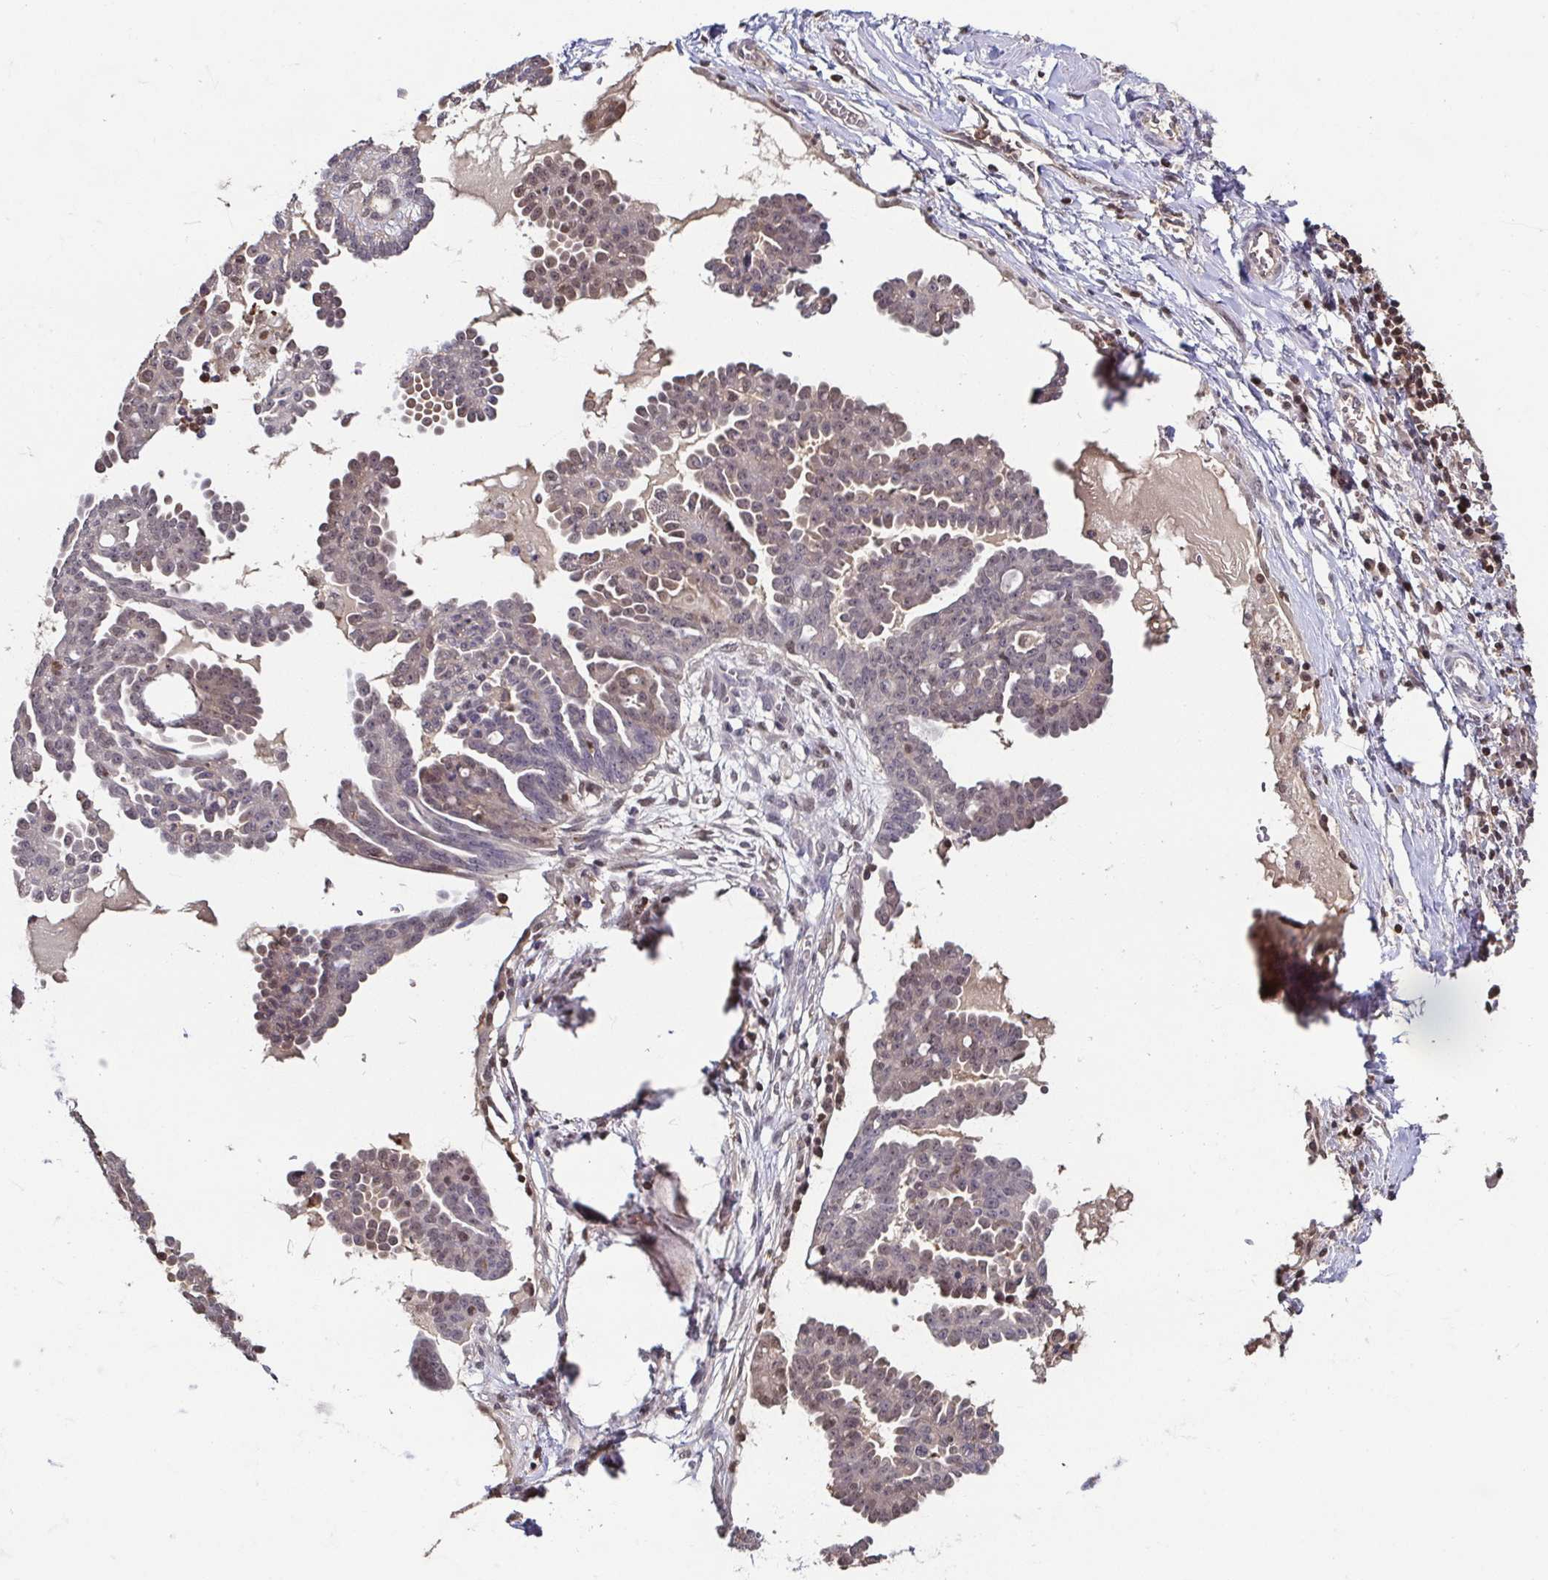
{"staining": {"intensity": "moderate", "quantity": ">75%", "location": "cytoplasmic/membranous,nuclear"}, "tissue": "ovarian cancer", "cell_type": "Tumor cells", "image_type": "cancer", "snomed": [{"axis": "morphology", "description": "Cystadenocarcinoma, serous, NOS"}, {"axis": "topography", "description": "Ovary"}], "caption": "High-magnification brightfield microscopy of serous cystadenocarcinoma (ovarian) stained with DAB (3,3'-diaminobenzidine) (brown) and counterstained with hematoxylin (blue). tumor cells exhibit moderate cytoplasmic/membranous and nuclear expression is identified in about>75% of cells.", "gene": "PSMB9", "patient": {"sex": "female", "age": 71}}